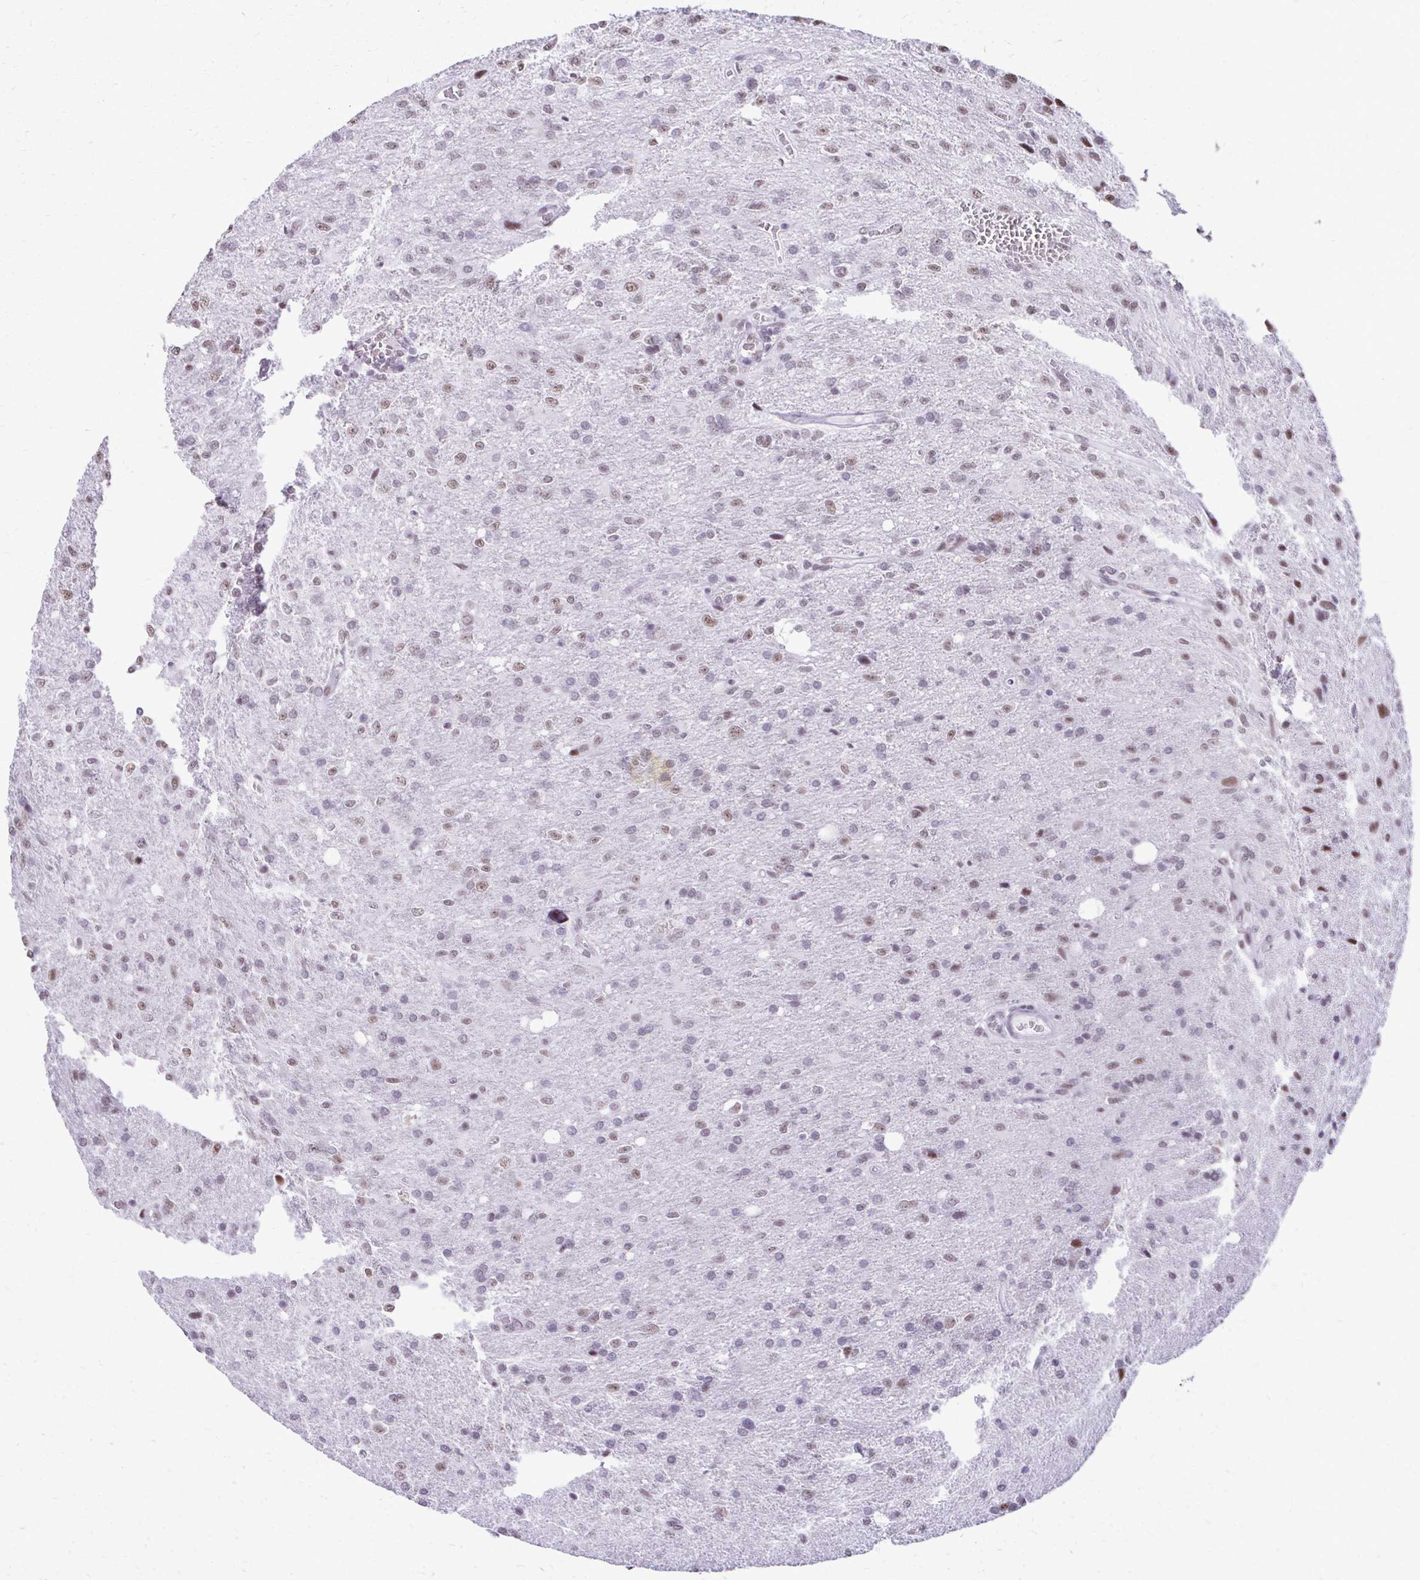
{"staining": {"intensity": "weak", "quantity": "<25%", "location": "nuclear"}, "tissue": "glioma", "cell_type": "Tumor cells", "image_type": "cancer", "snomed": [{"axis": "morphology", "description": "Glioma, malignant, Low grade"}, {"axis": "topography", "description": "Brain"}], "caption": "IHC of human malignant glioma (low-grade) shows no staining in tumor cells.", "gene": "SS18", "patient": {"sex": "male", "age": 66}}